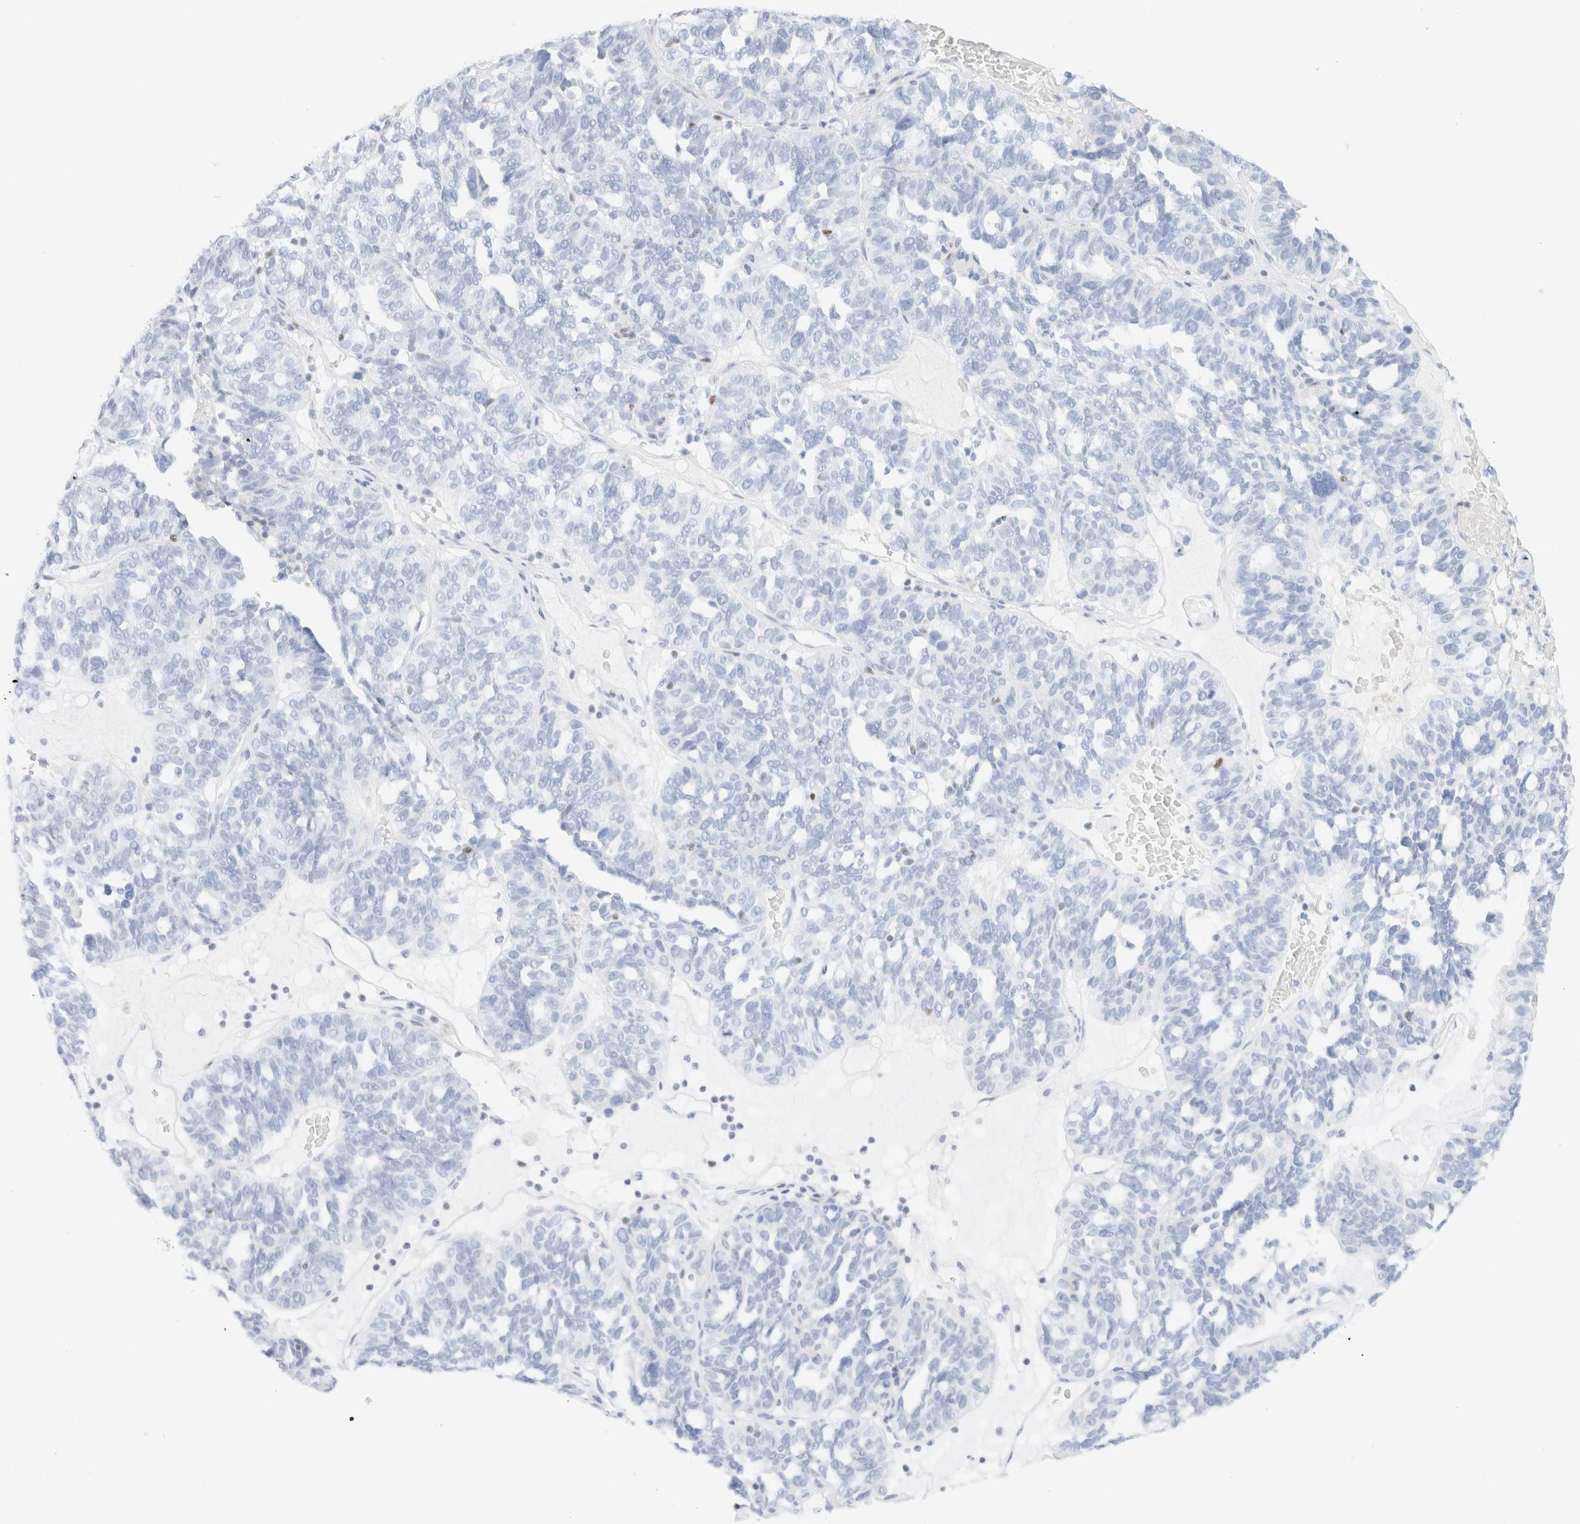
{"staining": {"intensity": "negative", "quantity": "none", "location": "none"}, "tissue": "ovarian cancer", "cell_type": "Tumor cells", "image_type": "cancer", "snomed": [{"axis": "morphology", "description": "Cystadenocarcinoma, serous, NOS"}, {"axis": "topography", "description": "Ovary"}], "caption": "There is no significant expression in tumor cells of ovarian cancer (serous cystadenocarcinoma).", "gene": "IKZF3", "patient": {"sex": "female", "age": 59}}